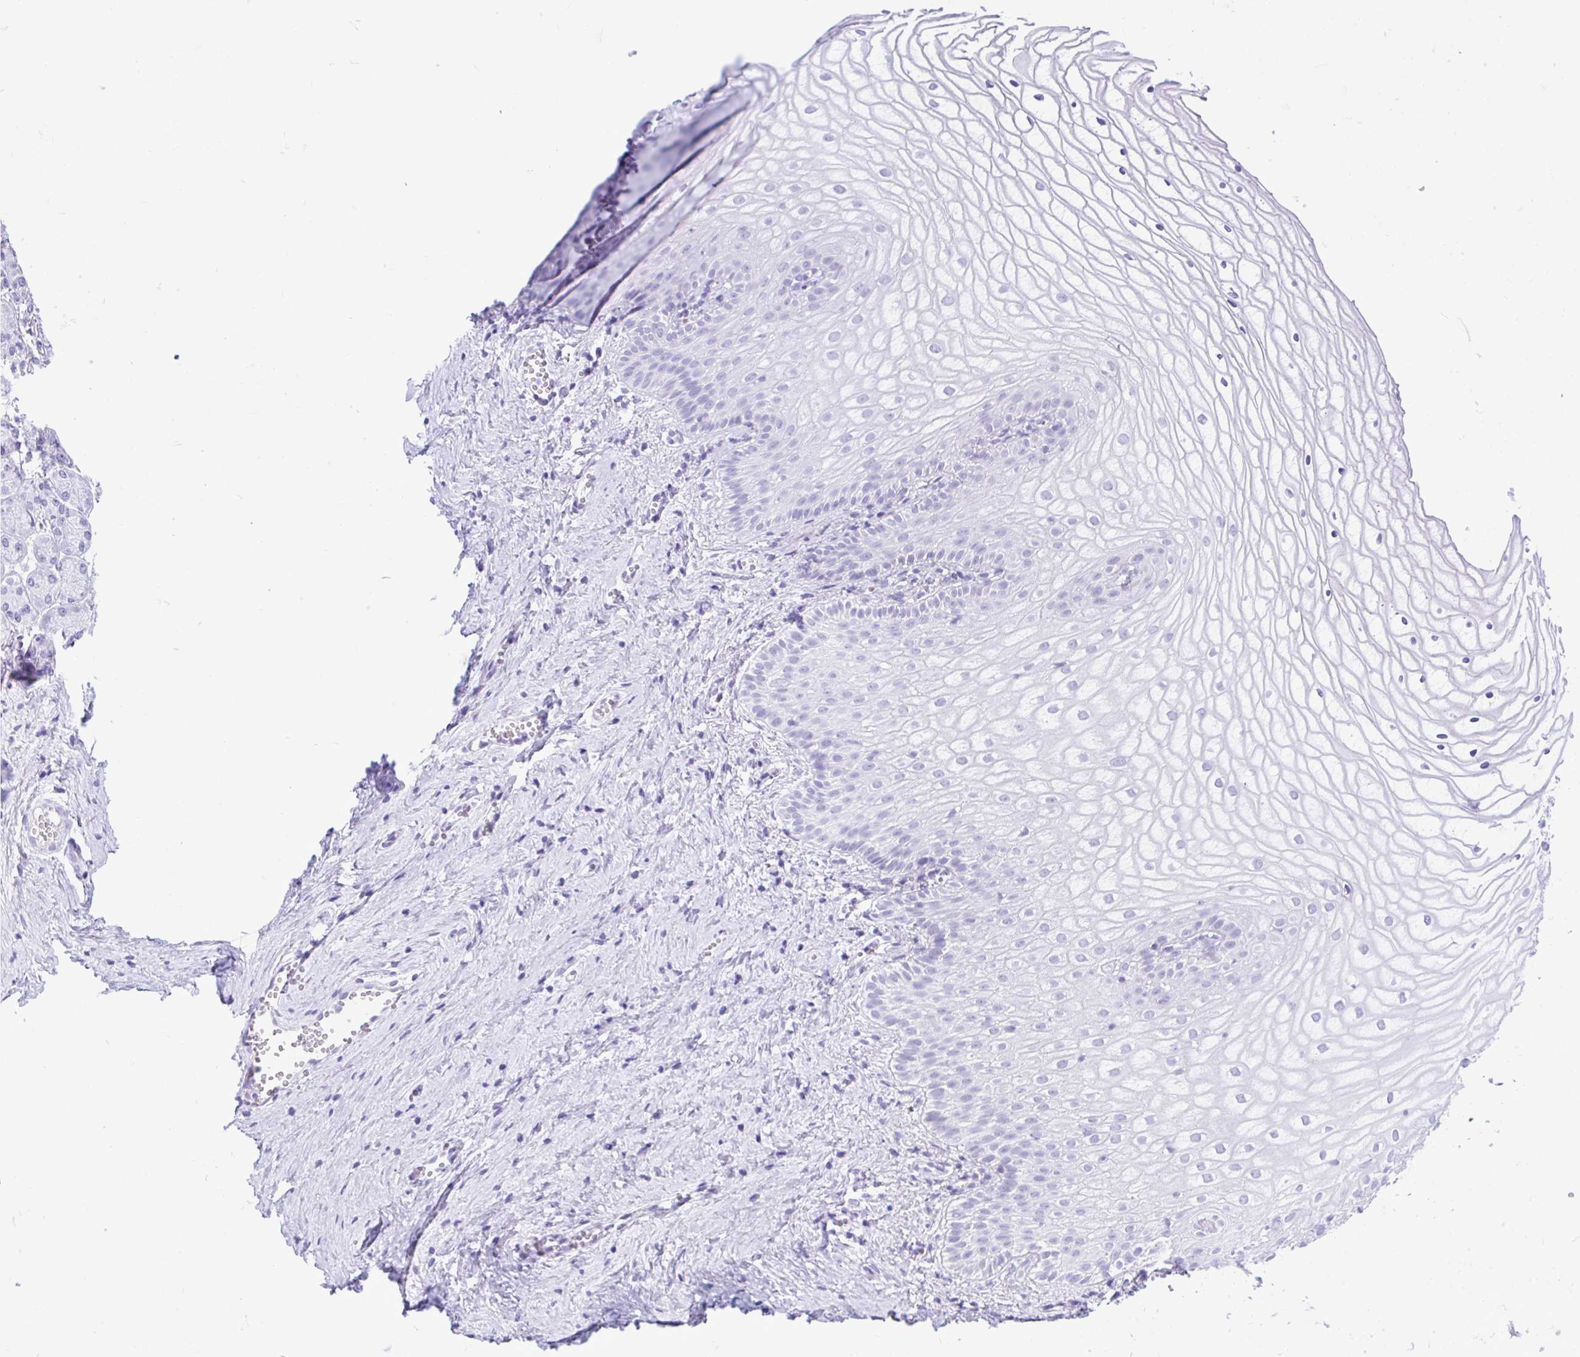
{"staining": {"intensity": "negative", "quantity": "none", "location": "none"}, "tissue": "vagina", "cell_type": "Squamous epithelial cells", "image_type": "normal", "snomed": [{"axis": "morphology", "description": "Normal tissue, NOS"}, {"axis": "topography", "description": "Vagina"}], "caption": "Immunohistochemical staining of normal vagina shows no significant expression in squamous epithelial cells.", "gene": "ZNF319", "patient": {"sex": "female", "age": 56}}